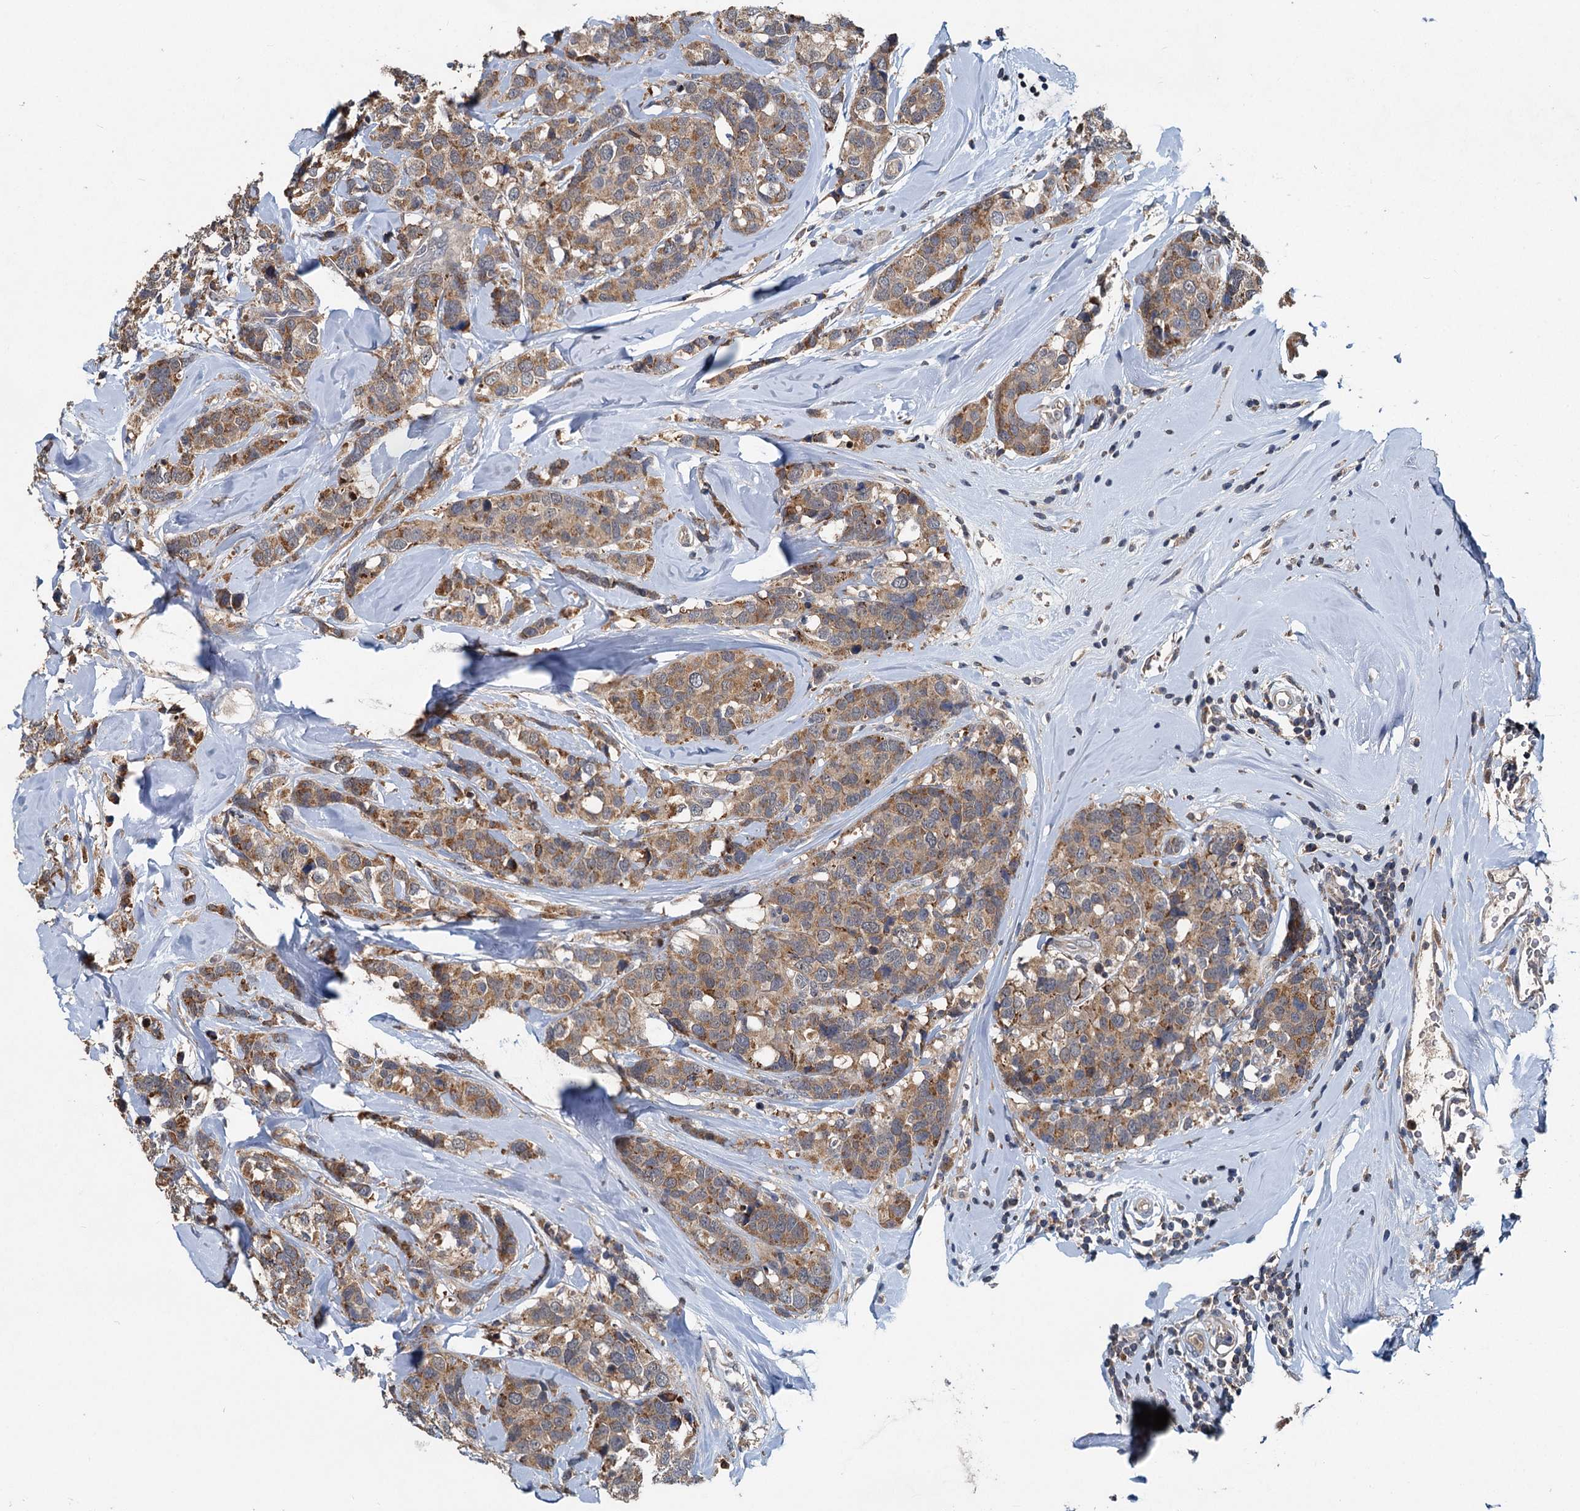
{"staining": {"intensity": "moderate", "quantity": ">75%", "location": "cytoplasmic/membranous"}, "tissue": "breast cancer", "cell_type": "Tumor cells", "image_type": "cancer", "snomed": [{"axis": "morphology", "description": "Lobular carcinoma"}, {"axis": "topography", "description": "Breast"}], "caption": "Immunohistochemistry (IHC) (DAB (3,3'-diaminobenzidine)) staining of human lobular carcinoma (breast) shows moderate cytoplasmic/membranous protein staining in approximately >75% of tumor cells.", "gene": "OTUB1", "patient": {"sex": "female", "age": 59}}